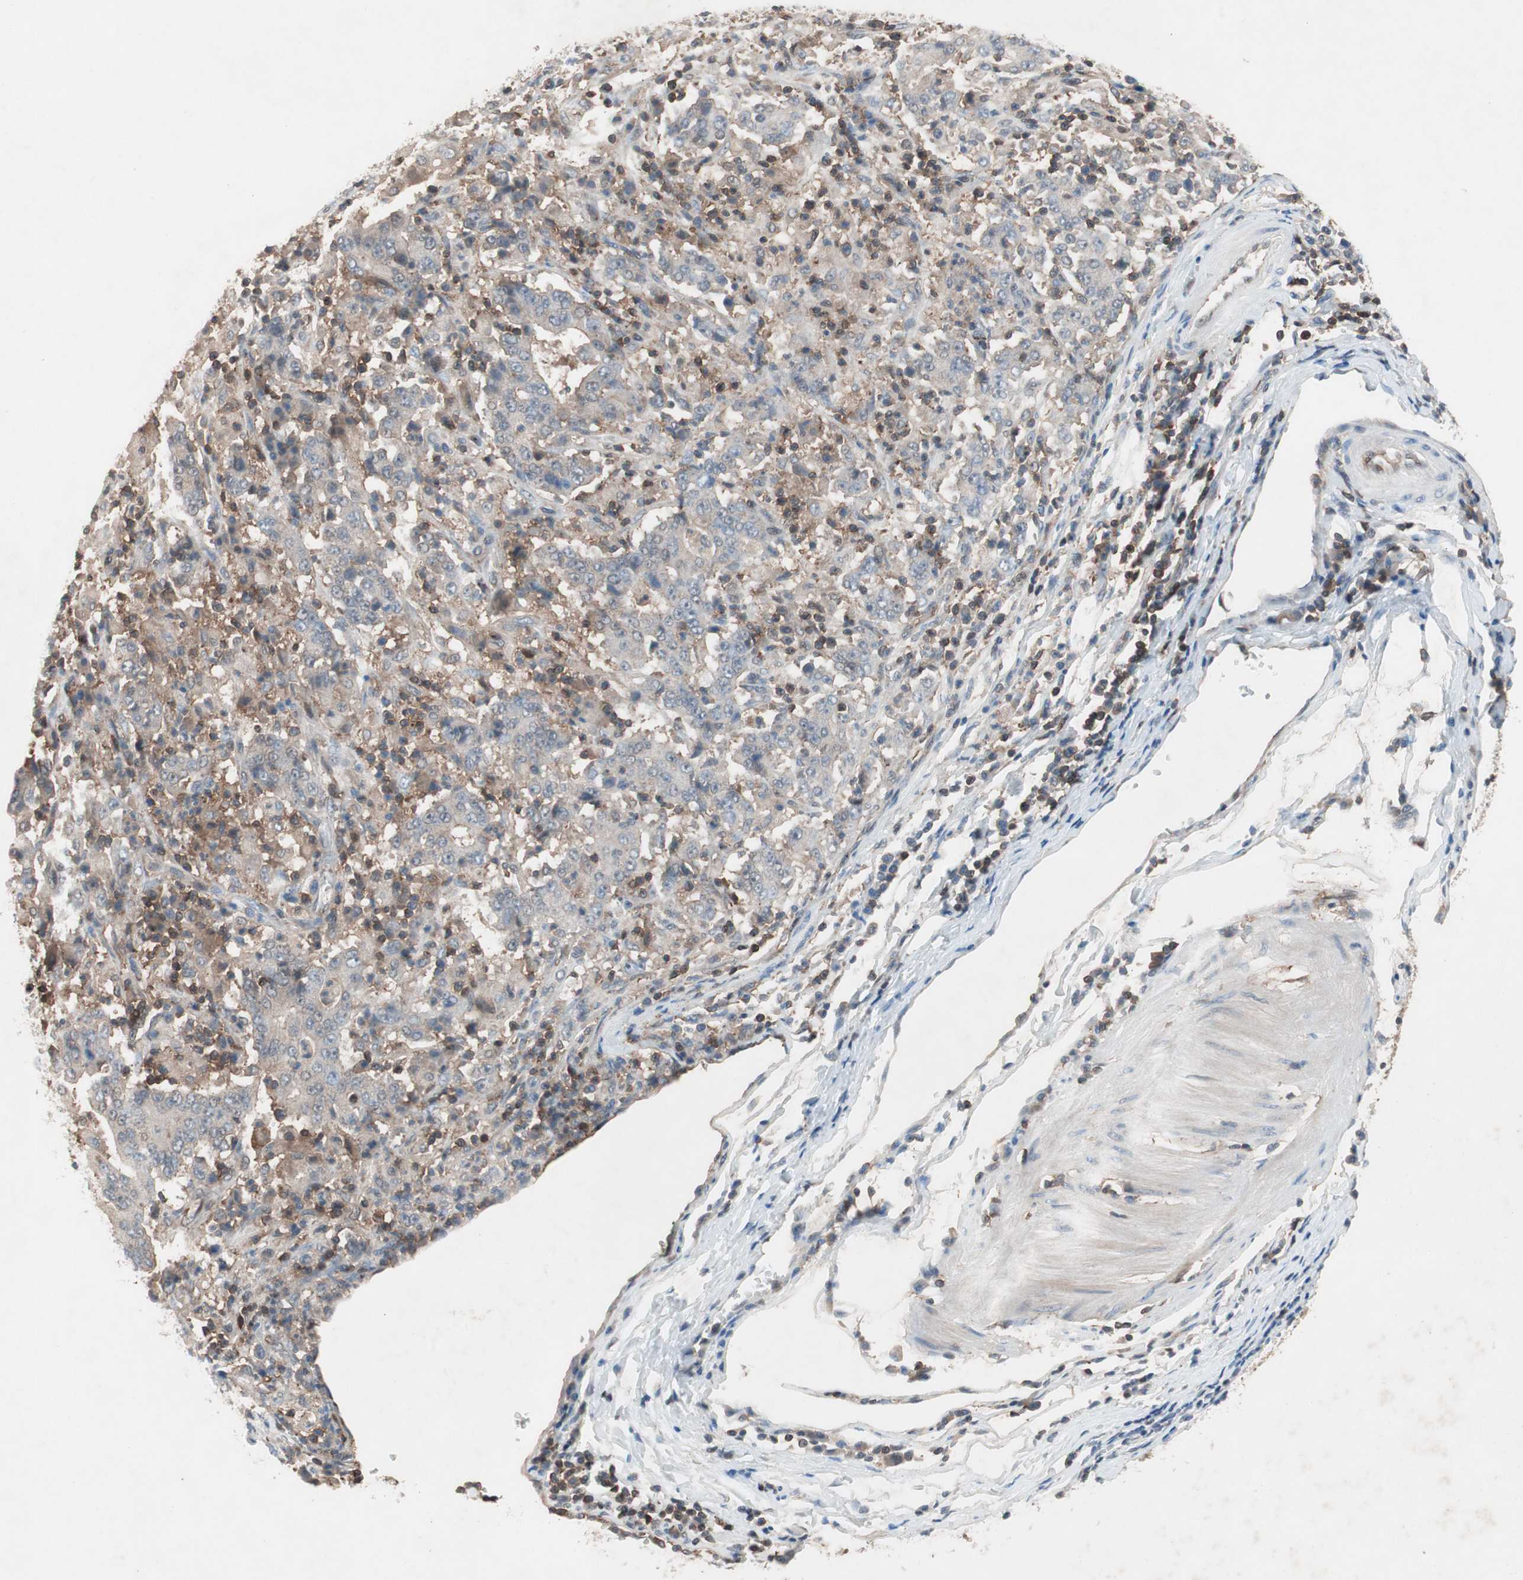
{"staining": {"intensity": "weak", "quantity": "25%-75%", "location": "cytoplasmic/membranous"}, "tissue": "stomach cancer", "cell_type": "Tumor cells", "image_type": "cancer", "snomed": [{"axis": "morphology", "description": "Normal tissue, NOS"}, {"axis": "morphology", "description": "Adenocarcinoma, NOS"}, {"axis": "topography", "description": "Stomach, upper"}, {"axis": "topography", "description": "Stomach"}], "caption": "Adenocarcinoma (stomach) stained with a brown dye exhibits weak cytoplasmic/membranous positive expression in about 25%-75% of tumor cells.", "gene": "GALT", "patient": {"sex": "male", "age": 59}}